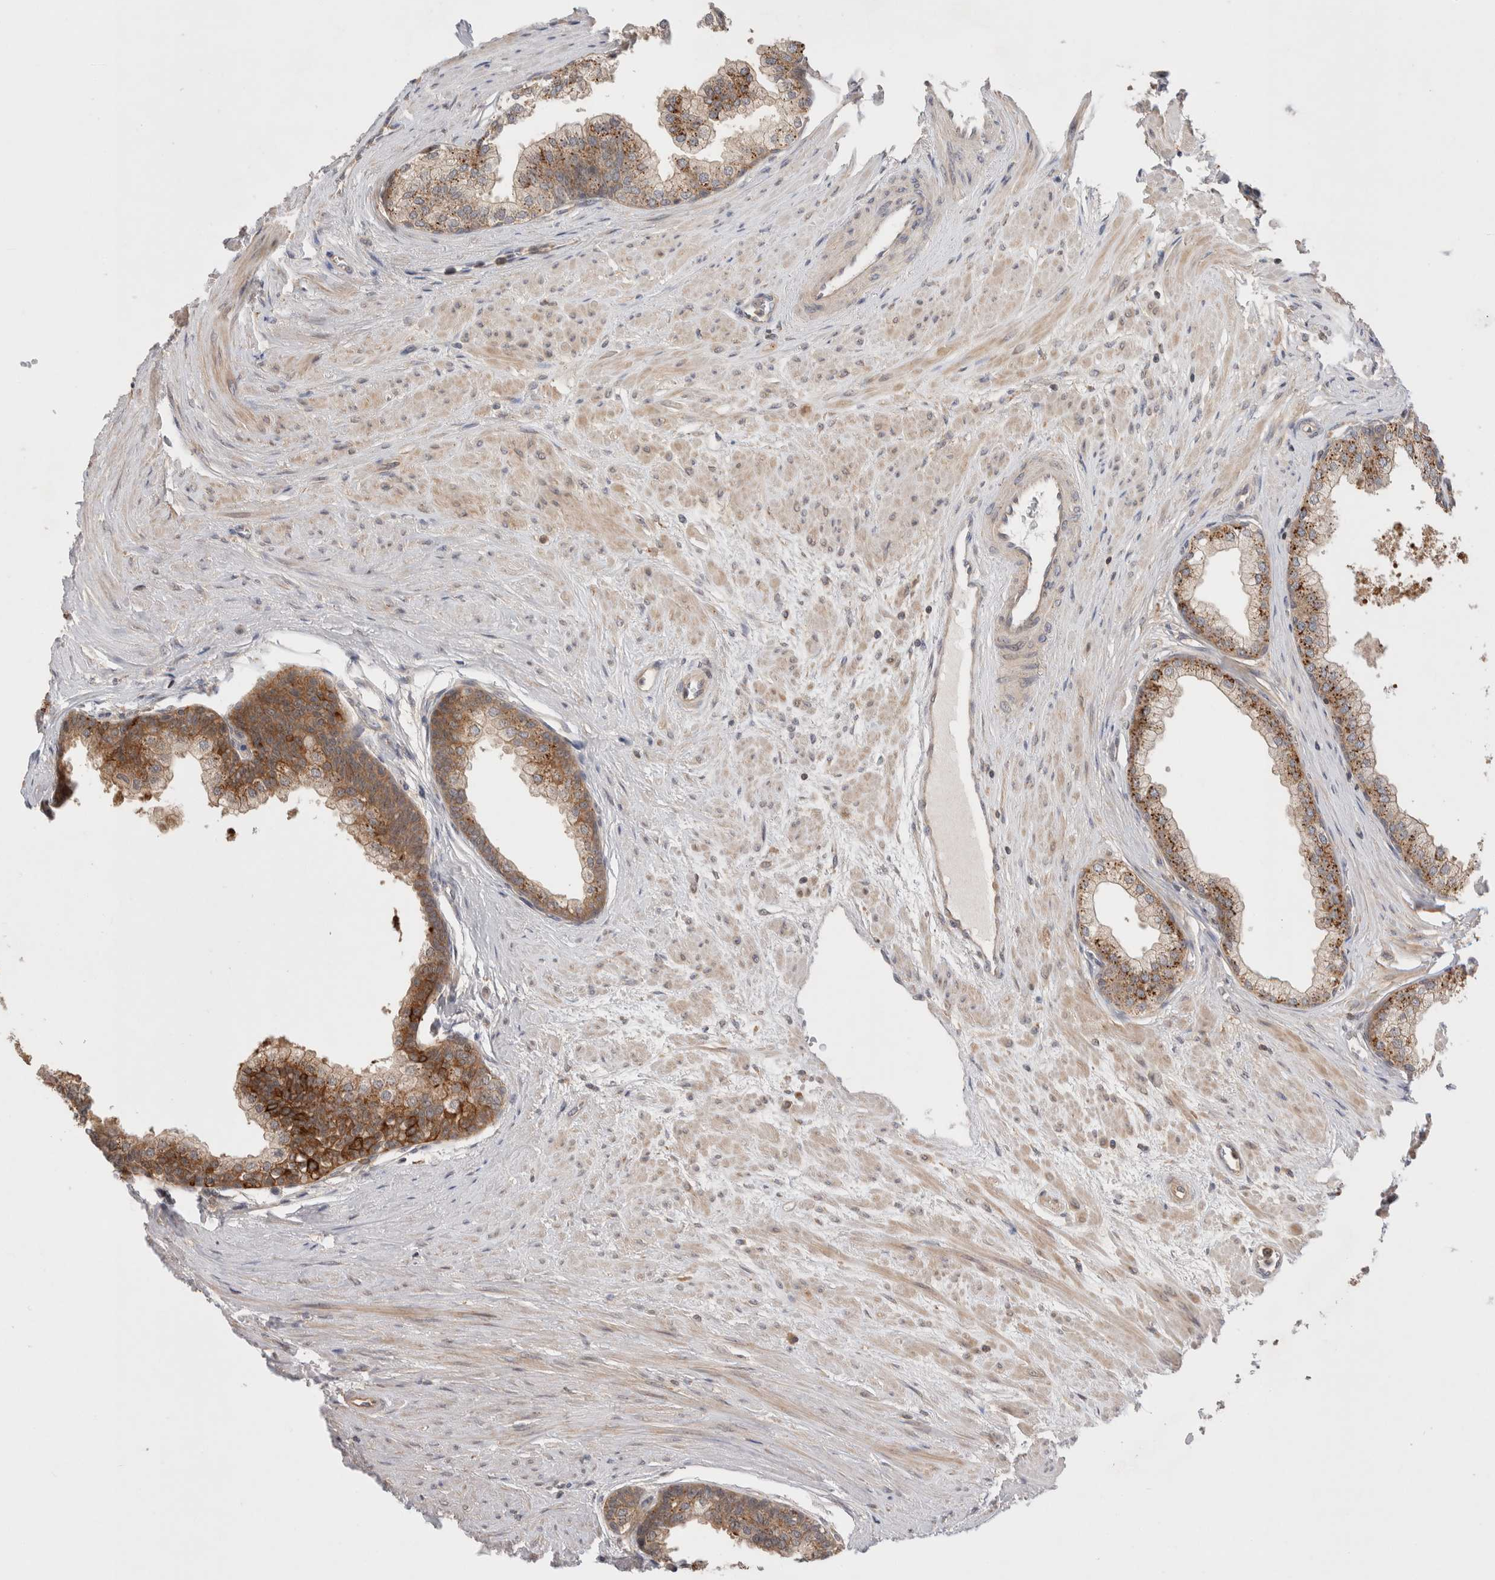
{"staining": {"intensity": "strong", "quantity": ">75%", "location": "cytoplasmic/membranous"}, "tissue": "prostate", "cell_type": "Glandular cells", "image_type": "normal", "snomed": [{"axis": "morphology", "description": "Normal tissue, NOS"}, {"axis": "morphology", "description": "Urothelial carcinoma, Low grade"}, {"axis": "topography", "description": "Urinary bladder"}, {"axis": "topography", "description": "Prostate"}], "caption": "Glandular cells exhibit high levels of strong cytoplasmic/membranous positivity in approximately >75% of cells in normal prostate. The protein of interest is shown in brown color, while the nuclei are stained blue.", "gene": "VPS28", "patient": {"sex": "male", "age": 60}}